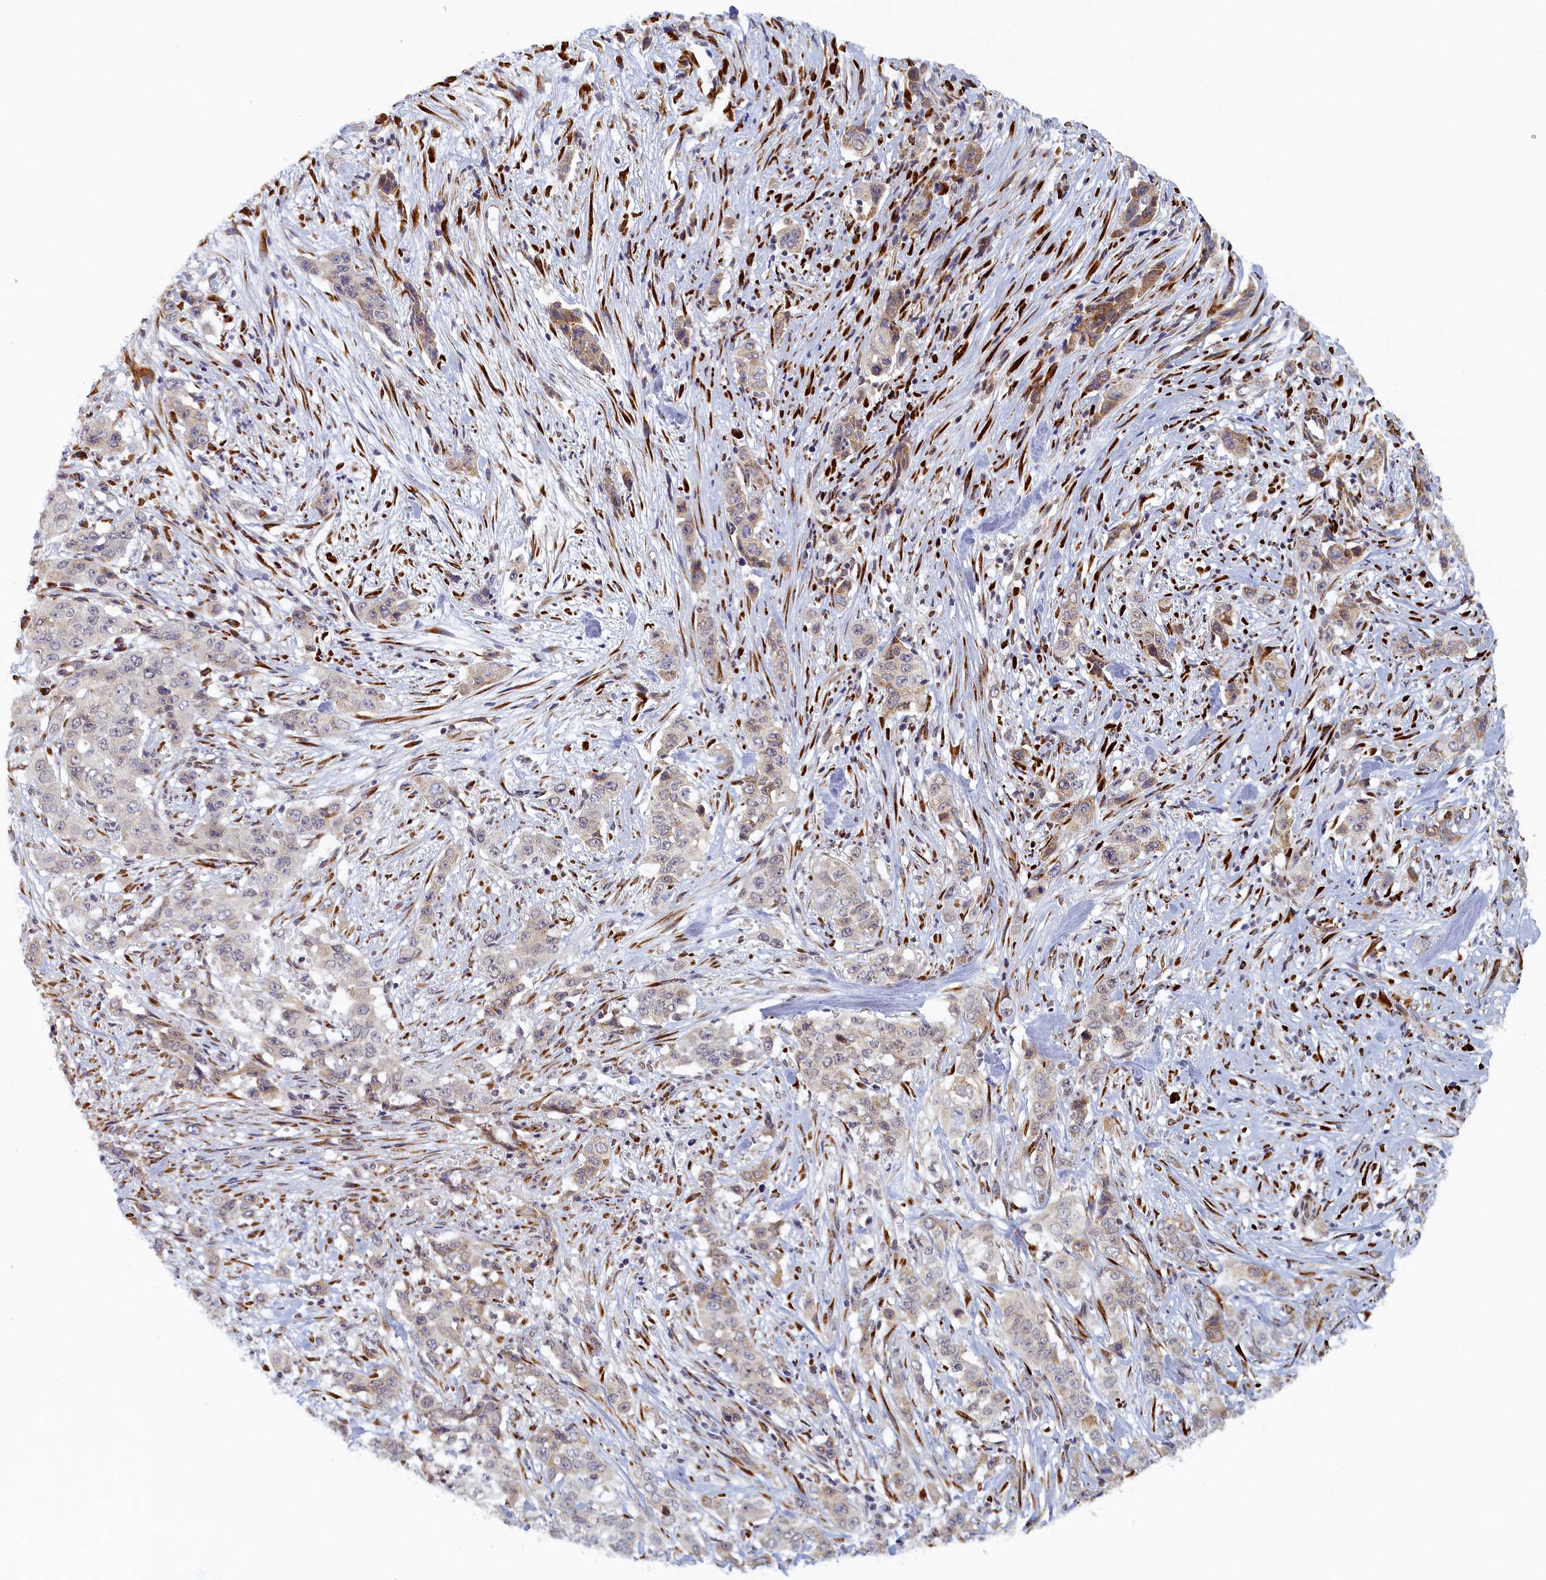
{"staining": {"intensity": "weak", "quantity": "<25%", "location": "cytoplasmic/membranous"}, "tissue": "stomach cancer", "cell_type": "Tumor cells", "image_type": "cancer", "snomed": [{"axis": "morphology", "description": "Adenocarcinoma, NOS"}, {"axis": "topography", "description": "Stomach, upper"}], "caption": "Immunohistochemistry (IHC) image of neoplastic tissue: stomach cancer stained with DAB (3,3'-diaminobenzidine) demonstrates no significant protein expression in tumor cells.", "gene": "DNAJC17", "patient": {"sex": "male", "age": 62}}